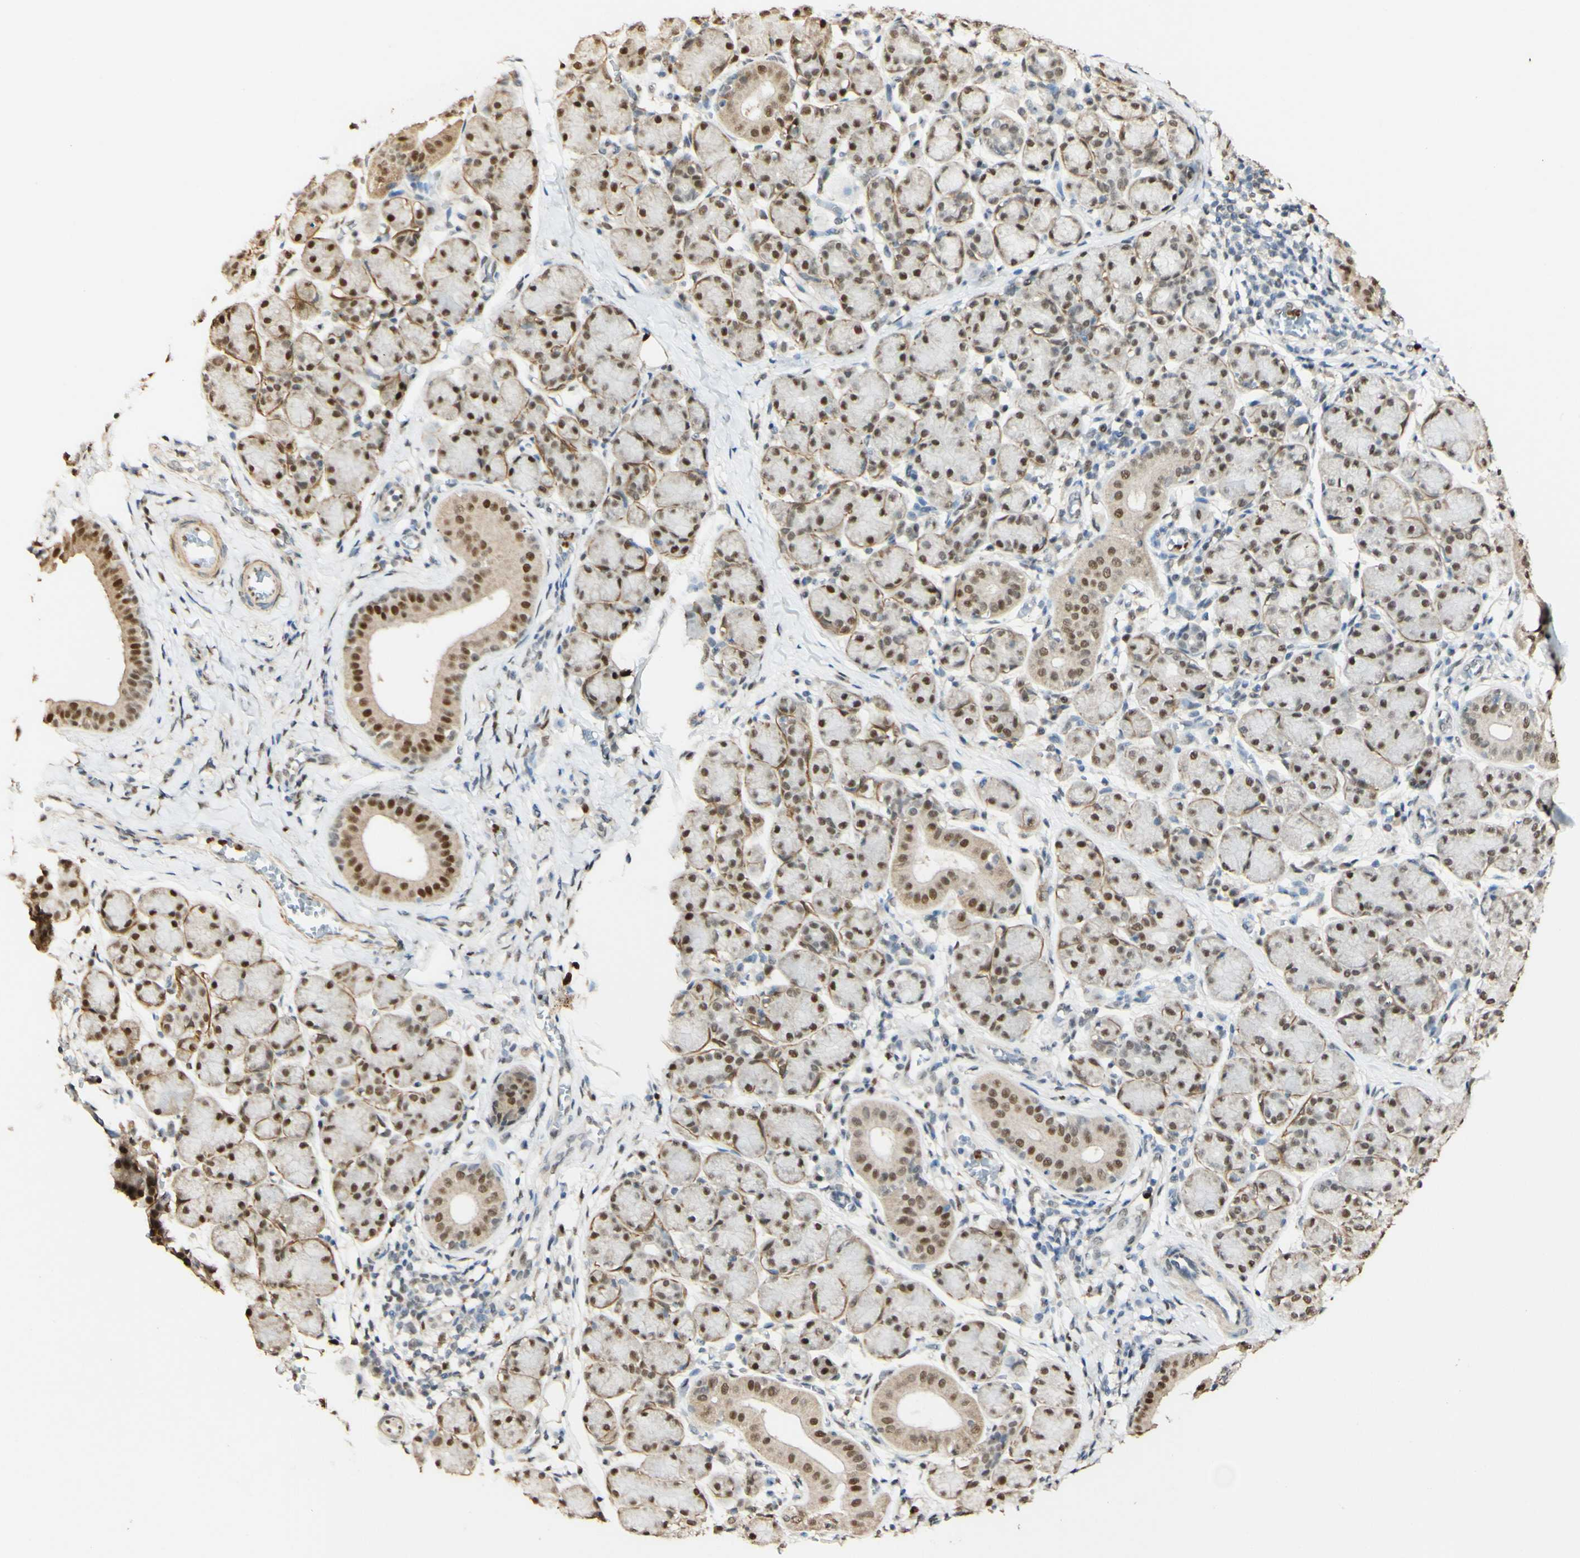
{"staining": {"intensity": "strong", "quantity": ">75%", "location": "cytoplasmic/membranous,nuclear"}, "tissue": "salivary gland", "cell_type": "Glandular cells", "image_type": "normal", "snomed": [{"axis": "morphology", "description": "Normal tissue, NOS"}, {"axis": "morphology", "description": "Inflammation, NOS"}, {"axis": "topography", "description": "Lymph node"}, {"axis": "topography", "description": "Salivary gland"}], "caption": "IHC (DAB) staining of unremarkable human salivary gland displays strong cytoplasmic/membranous,nuclear protein expression in about >75% of glandular cells.", "gene": "MAP3K4", "patient": {"sex": "male", "age": 3}}